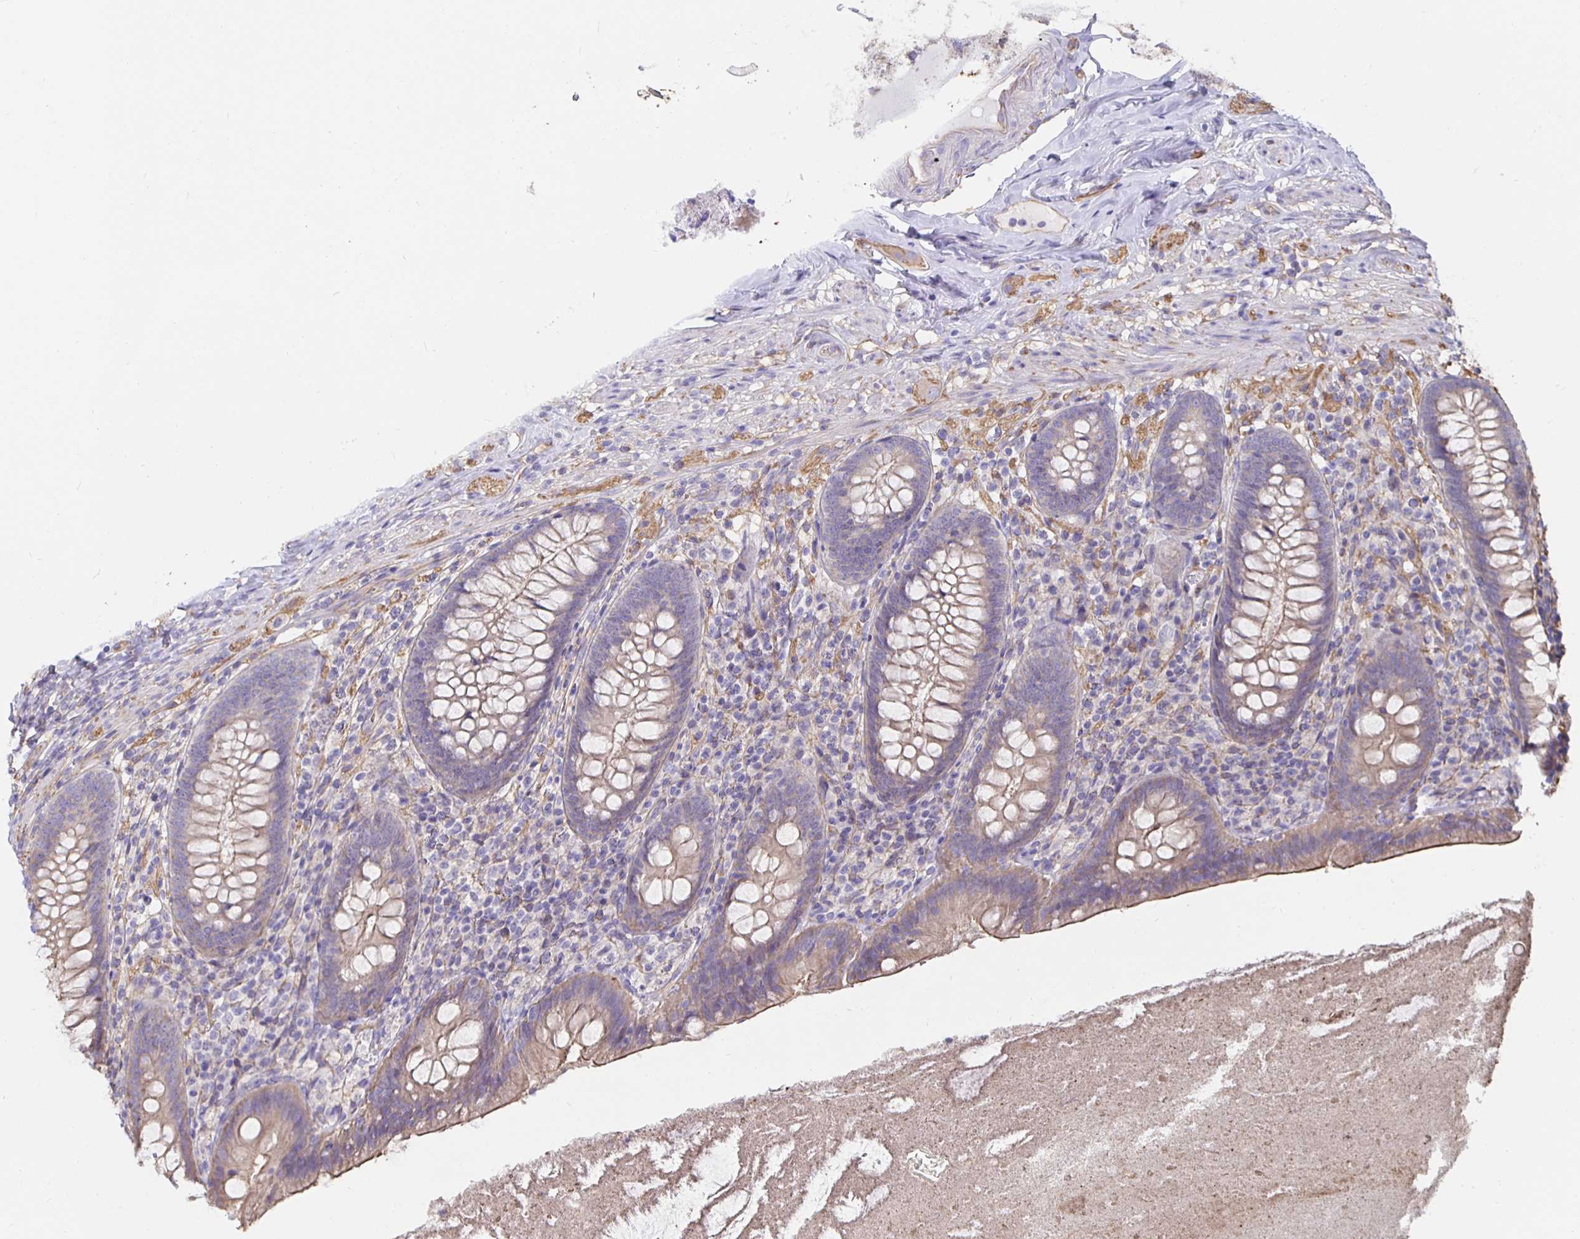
{"staining": {"intensity": "weak", "quantity": "25%-75%", "location": "cytoplasmic/membranous"}, "tissue": "appendix", "cell_type": "Glandular cells", "image_type": "normal", "snomed": [{"axis": "morphology", "description": "Normal tissue, NOS"}, {"axis": "topography", "description": "Appendix"}], "caption": "Immunohistochemistry image of benign appendix: human appendix stained using IHC shows low levels of weak protein expression localized specifically in the cytoplasmic/membranous of glandular cells, appearing as a cytoplasmic/membranous brown color.", "gene": "ARHGEF39", "patient": {"sex": "male", "age": 47}}